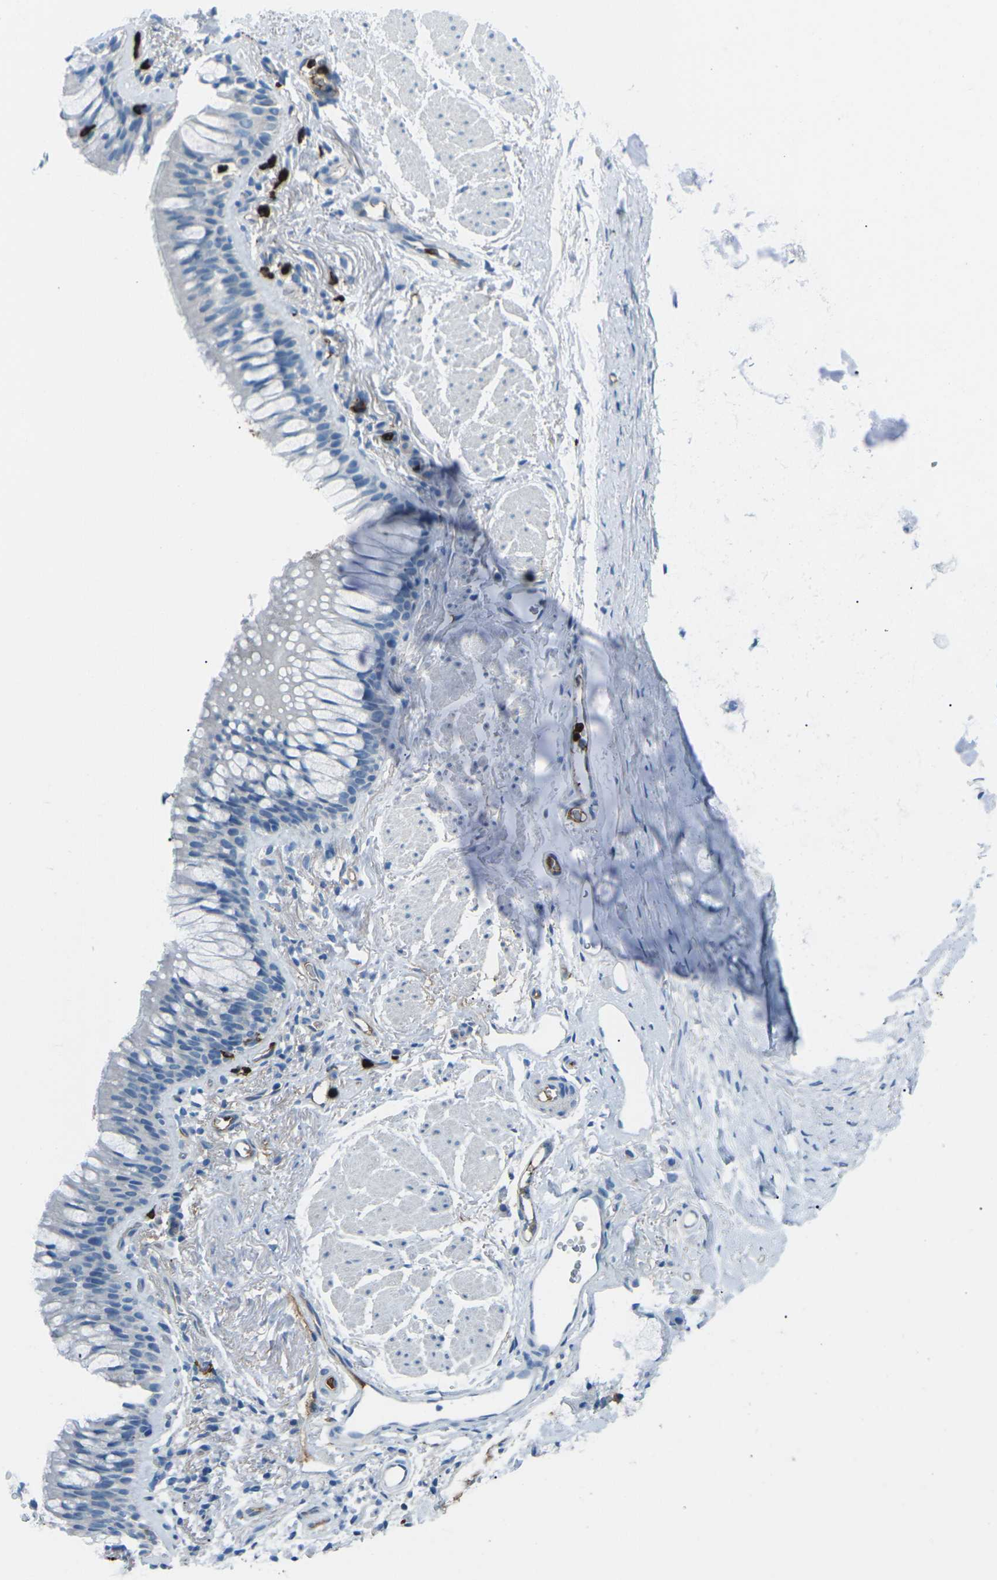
{"staining": {"intensity": "negative", "quantity": "none", "location": "none"}, "tissue": "adipose tissue", "cell_type": "Adipocytes", "image_type": "normal", "snomed": [{"axis": "morphology", "description": "Normal tissue, NOS"}, {"axis": "topography", "description": "Cartilage tissue"}, {"axis": "topography", "description": "Bronchus"}], "caption": "Protein analysis of unremarkable adipose tissue exhibits no significant positivity in adipocytes.", "gene": "FCN1", "patient": {"sex": "female", "age": 53}}